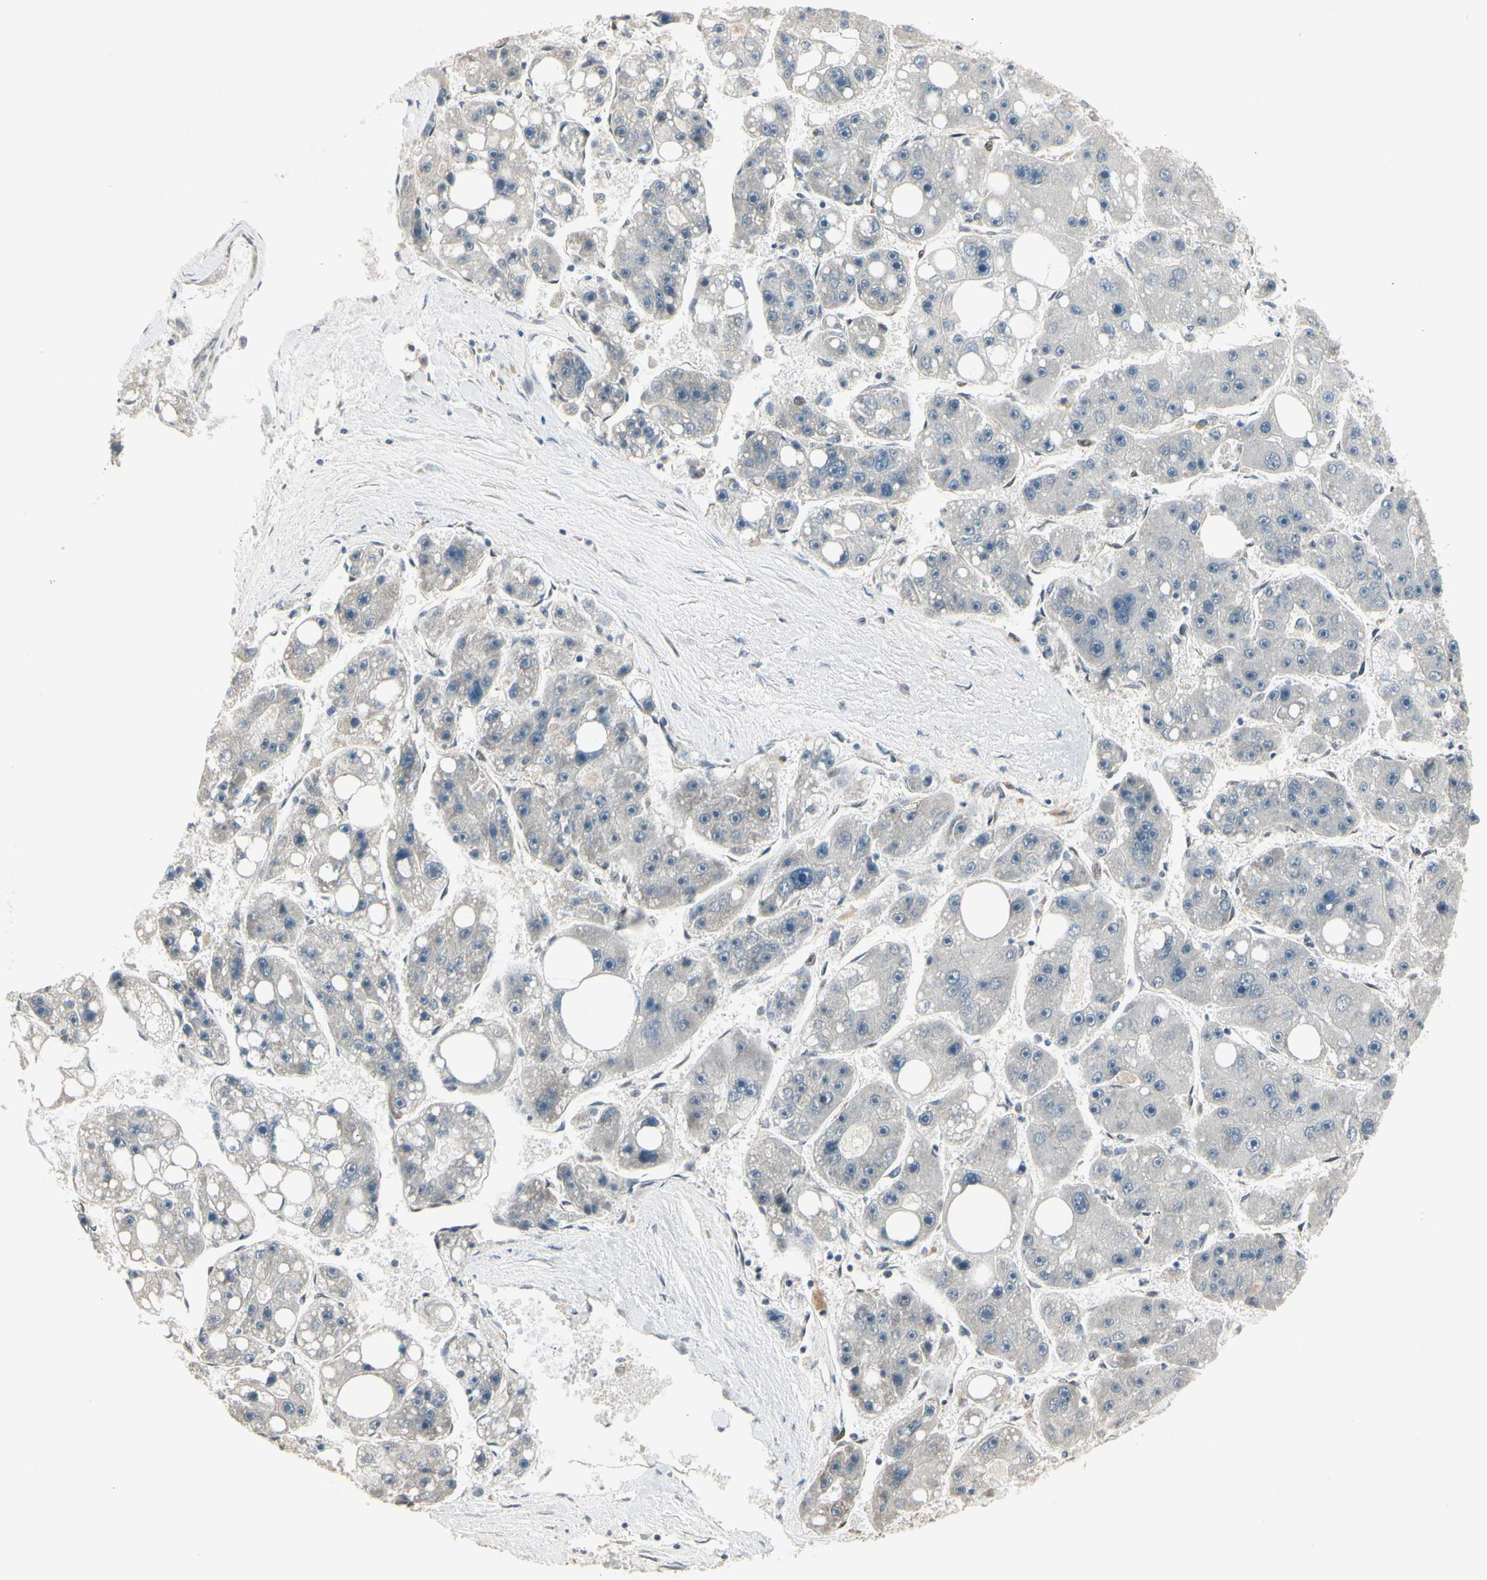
{"staining": {"intensity": "negative", "quantity": "none", "location": "none"}, "tissue": "liver cancer", "cell_type": "Tumor cells", "image_type": "cancer", "snomed": [{"axis": "morphology", "description": "Carcinoma, Hepatocellular, NOS"}, {"axis": "topography", "description": "Liver"}], "caption": "Hepatocellular carcinoma (liver) stained for a protein using immunohistochemistry (IHC) displays no staining tumor cells.", "gene": "SVBP", "patient": {"sex": "female", "age": 61}}